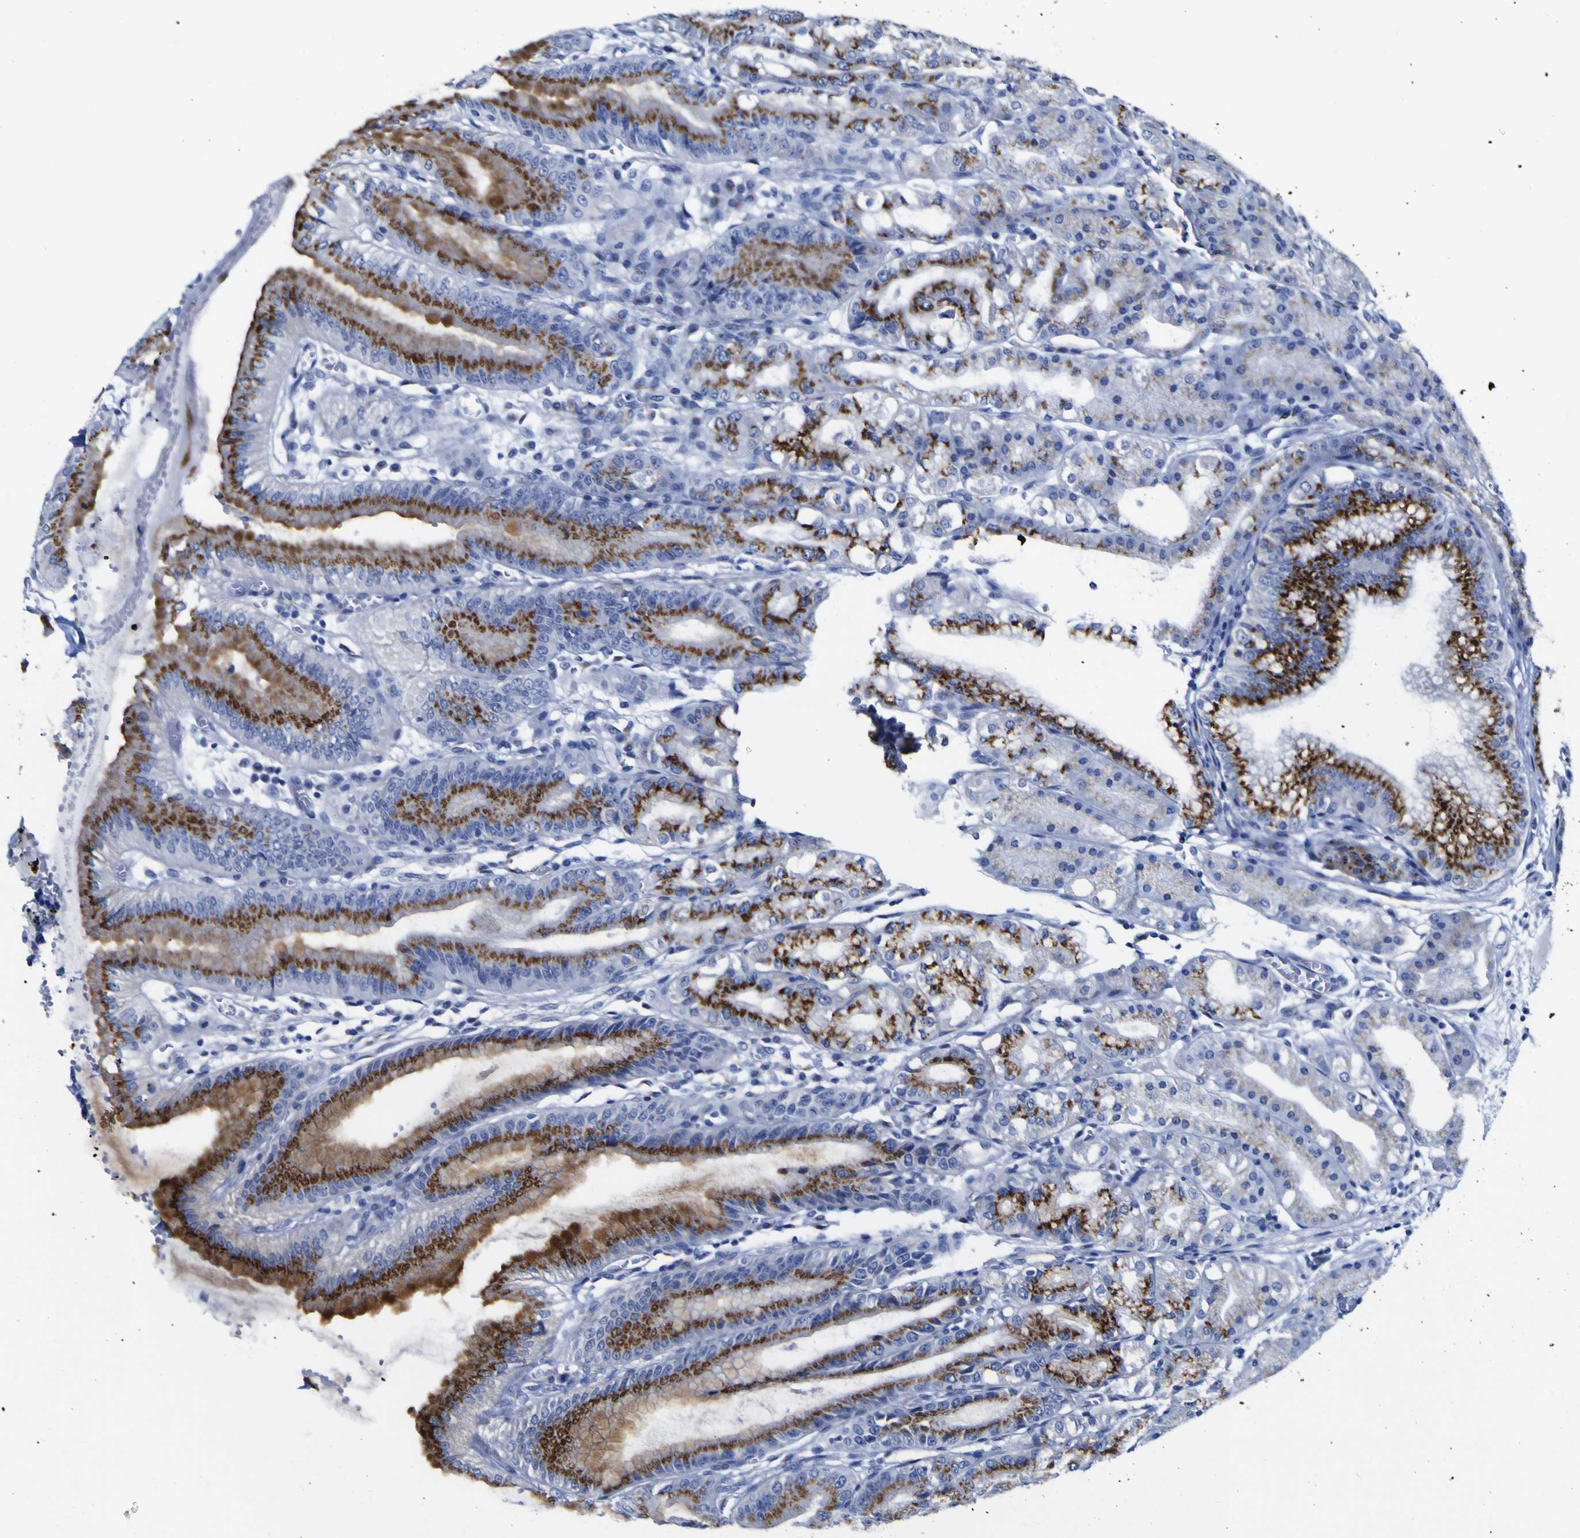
{"staining": {"intensity": "strong", "quantity": "25%-75%", "location": "cytoplasmic/membranous"}, "tissue": "stomach", "cell_type": "Glandular cells", "image_type": "normal", "snomed": [{"axis": "morphology", "description": "Normal tissue, NOS"}, {"axis": "topography", "description": "Stomach, lower"}], "caption": "The histopathology image exhibits immunohistochemical staining of normal stomach. There is strong cytoplasmic/membranous staining is seen in approximately 25%-75% of glandular cells.", "gene": "GOLM1", "patient": {"sex": "male", "age": 71}}